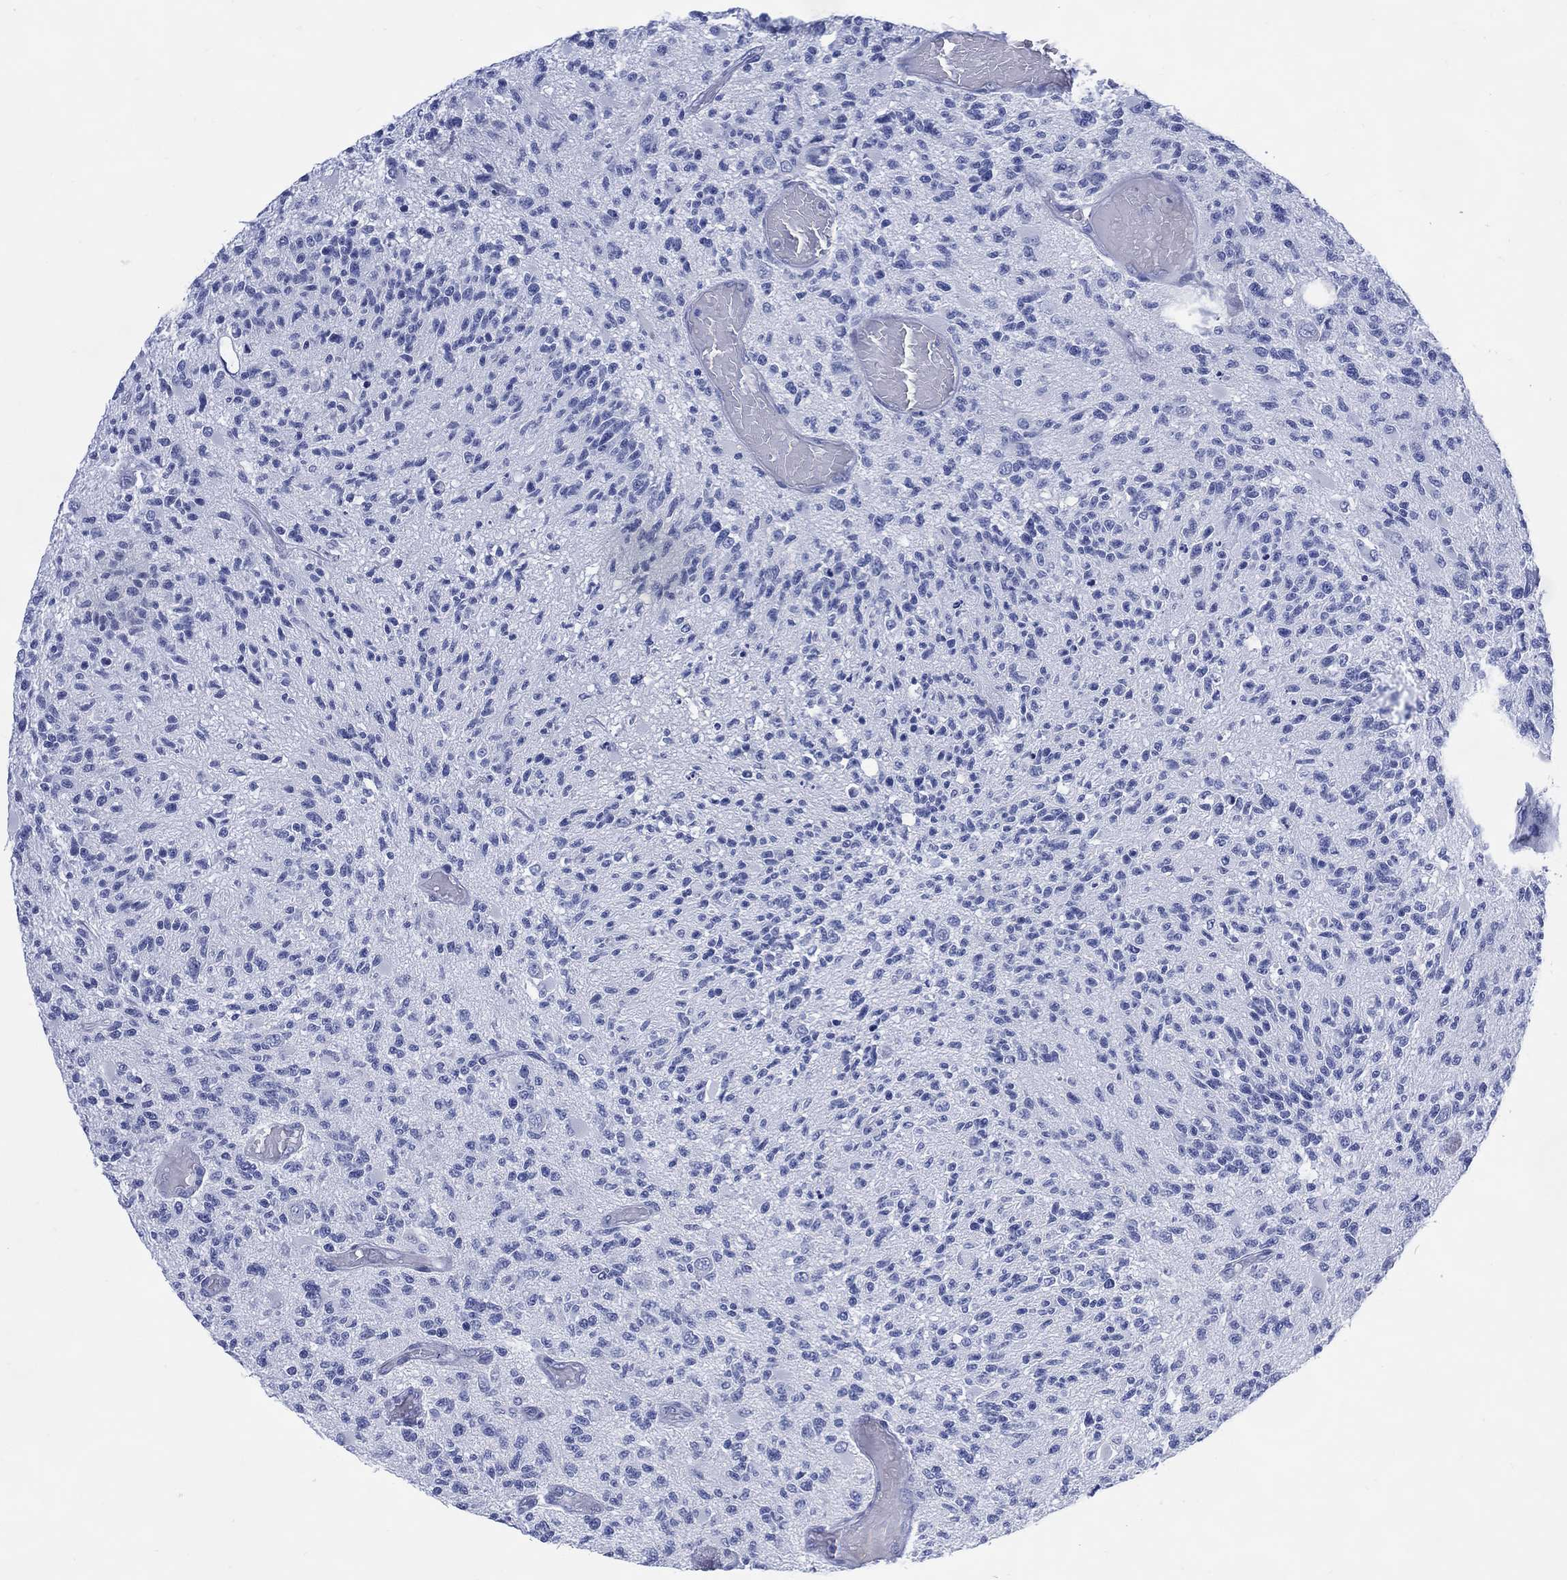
{"staining": {"intensity": "negative", "quantity": "none", "location": "none"}, "tissue": "glioma", "cell_type": "Tumor cells", "image_type": "cancer", "snomed": [{"axis": "morphology", "description": "Glioma, malignant, High grade"}, {"axis": "topography", "description": "Brain"}], "caption": "High power microscopy histopathology image of an immunohistochemistry (IHC) photomicrograph of glioma, revealing no significant staining in tumor cells.", "gene": "DDI1", "patient": {"sex": "female", "age": 63}}